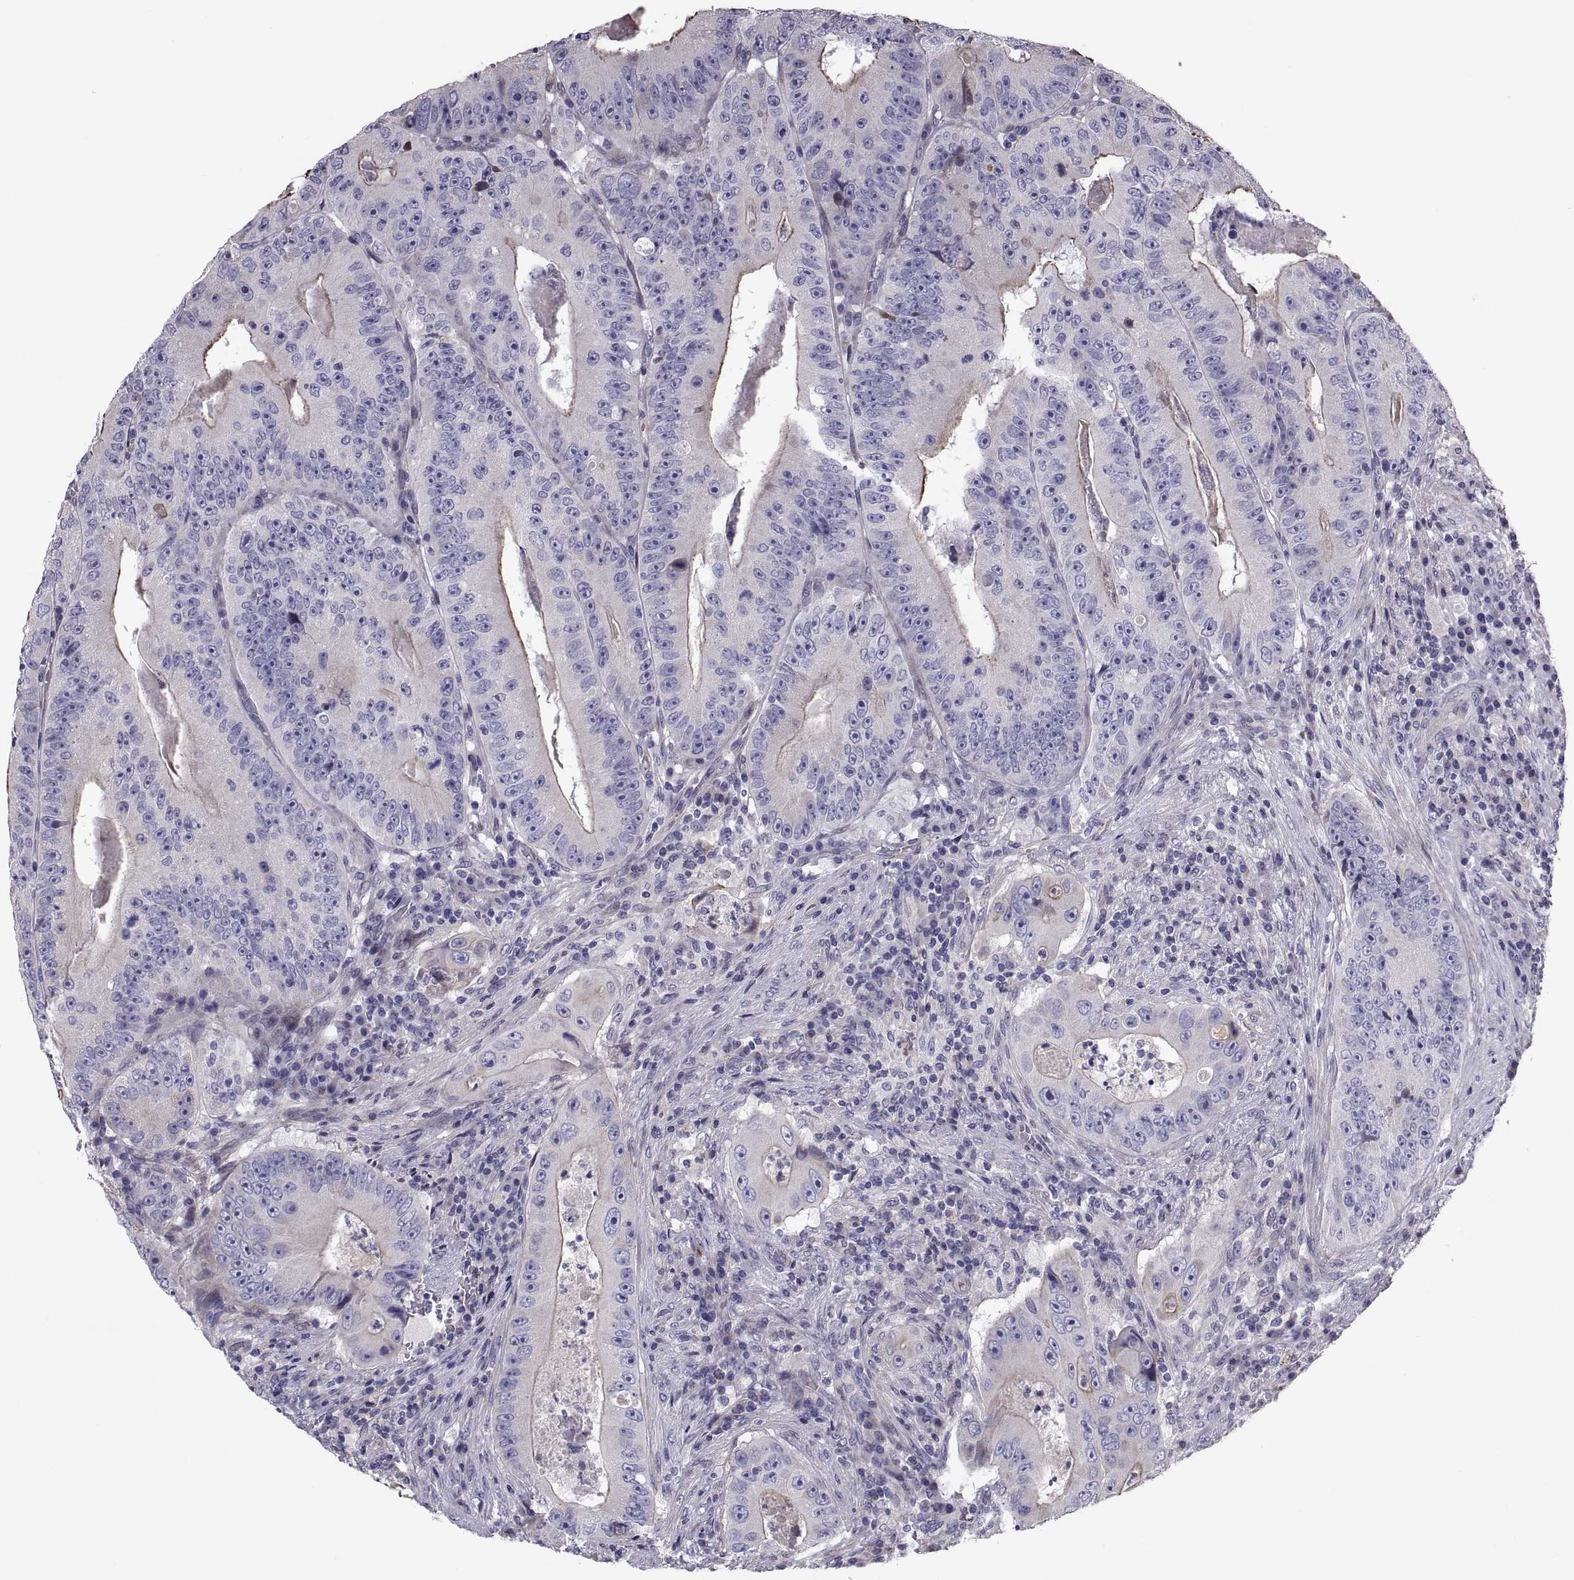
{"staining": {"intensity": "moderate", "quantity": "<25%", "location": "cytoplasmic/membranous"}, "tissue": "colorectal cancer", "cell_type": "Tumor cells", "image_type": "cancer", "snomed": [{"axis": "morphology", "description": "Adenocarcinoma, NOS"}, {"axis": "topography", "description": "Colon"}], "caption": "A low amount of moderate cytoplasmic/membranous staining is present in about <25% of tumor cells in colorectal cancer (adenocarcinoma) tissue.", "gene": "ANO1", "patient": {"sex": "female", "age": 86}}